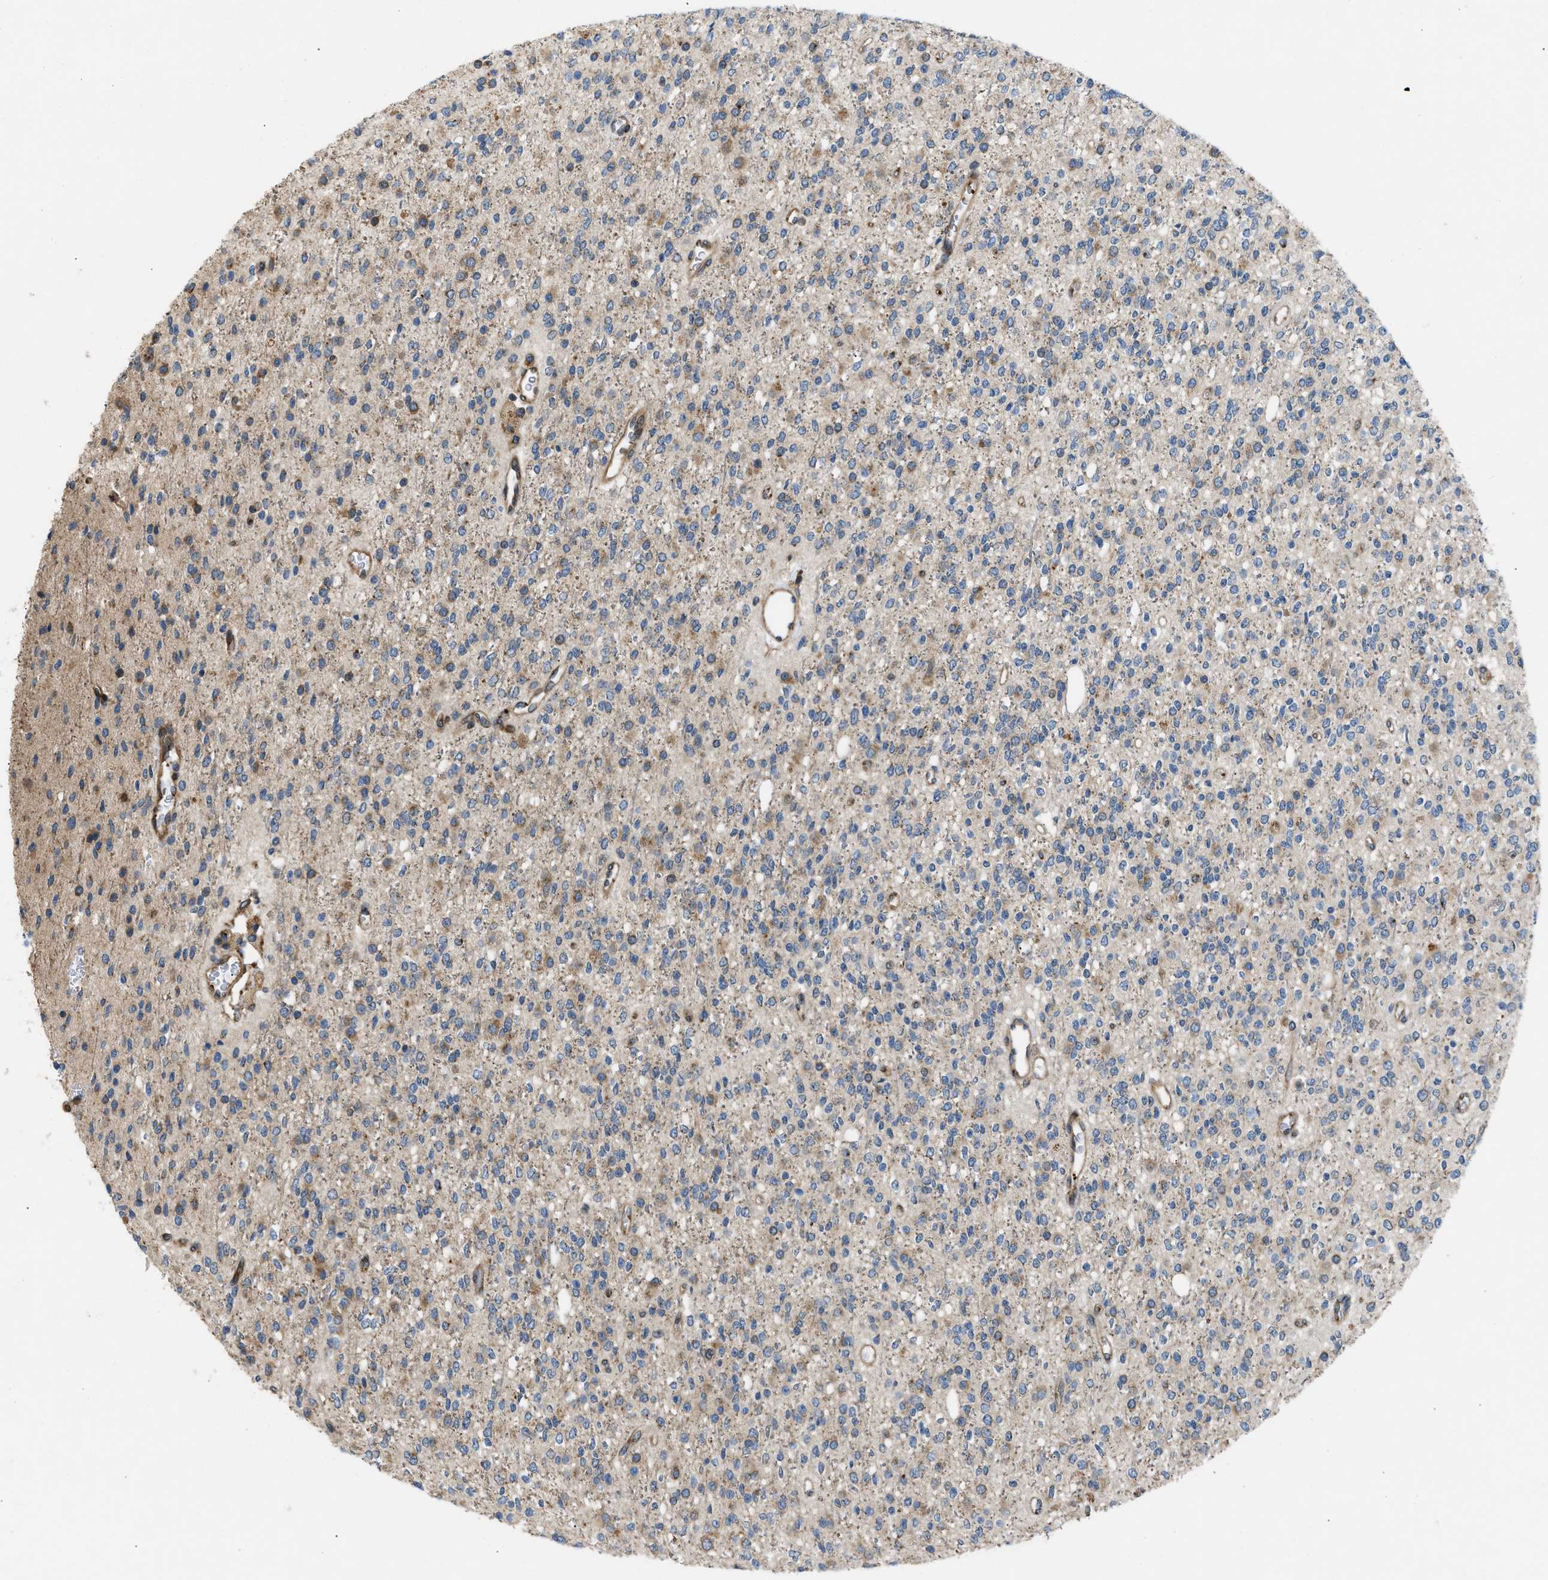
{"staining": {"intensity": "moderate", "quantity": "25%-75%", "location": "cytoplasmic/membranous"}, "tissue": "glioma", "cell_type": "Tumor cells", "image_type": "cancer", "snomed": [{"axis": "morphology", "description": "Glioma, malignant, High grade"}, {"axis": "topography", "description": "Brain"}], "caption": "DAB (3,3'-diaminobenzidine) immunohistochemical staining of glioma exhibits moderate cytoplasmic/membranous protein staining in about 25%-75% of tumor cells. (IHC, brightfield microscopy, high magnification).", "gene": "LYSMD3", "patient": {"sex": "male", "age": 34}}